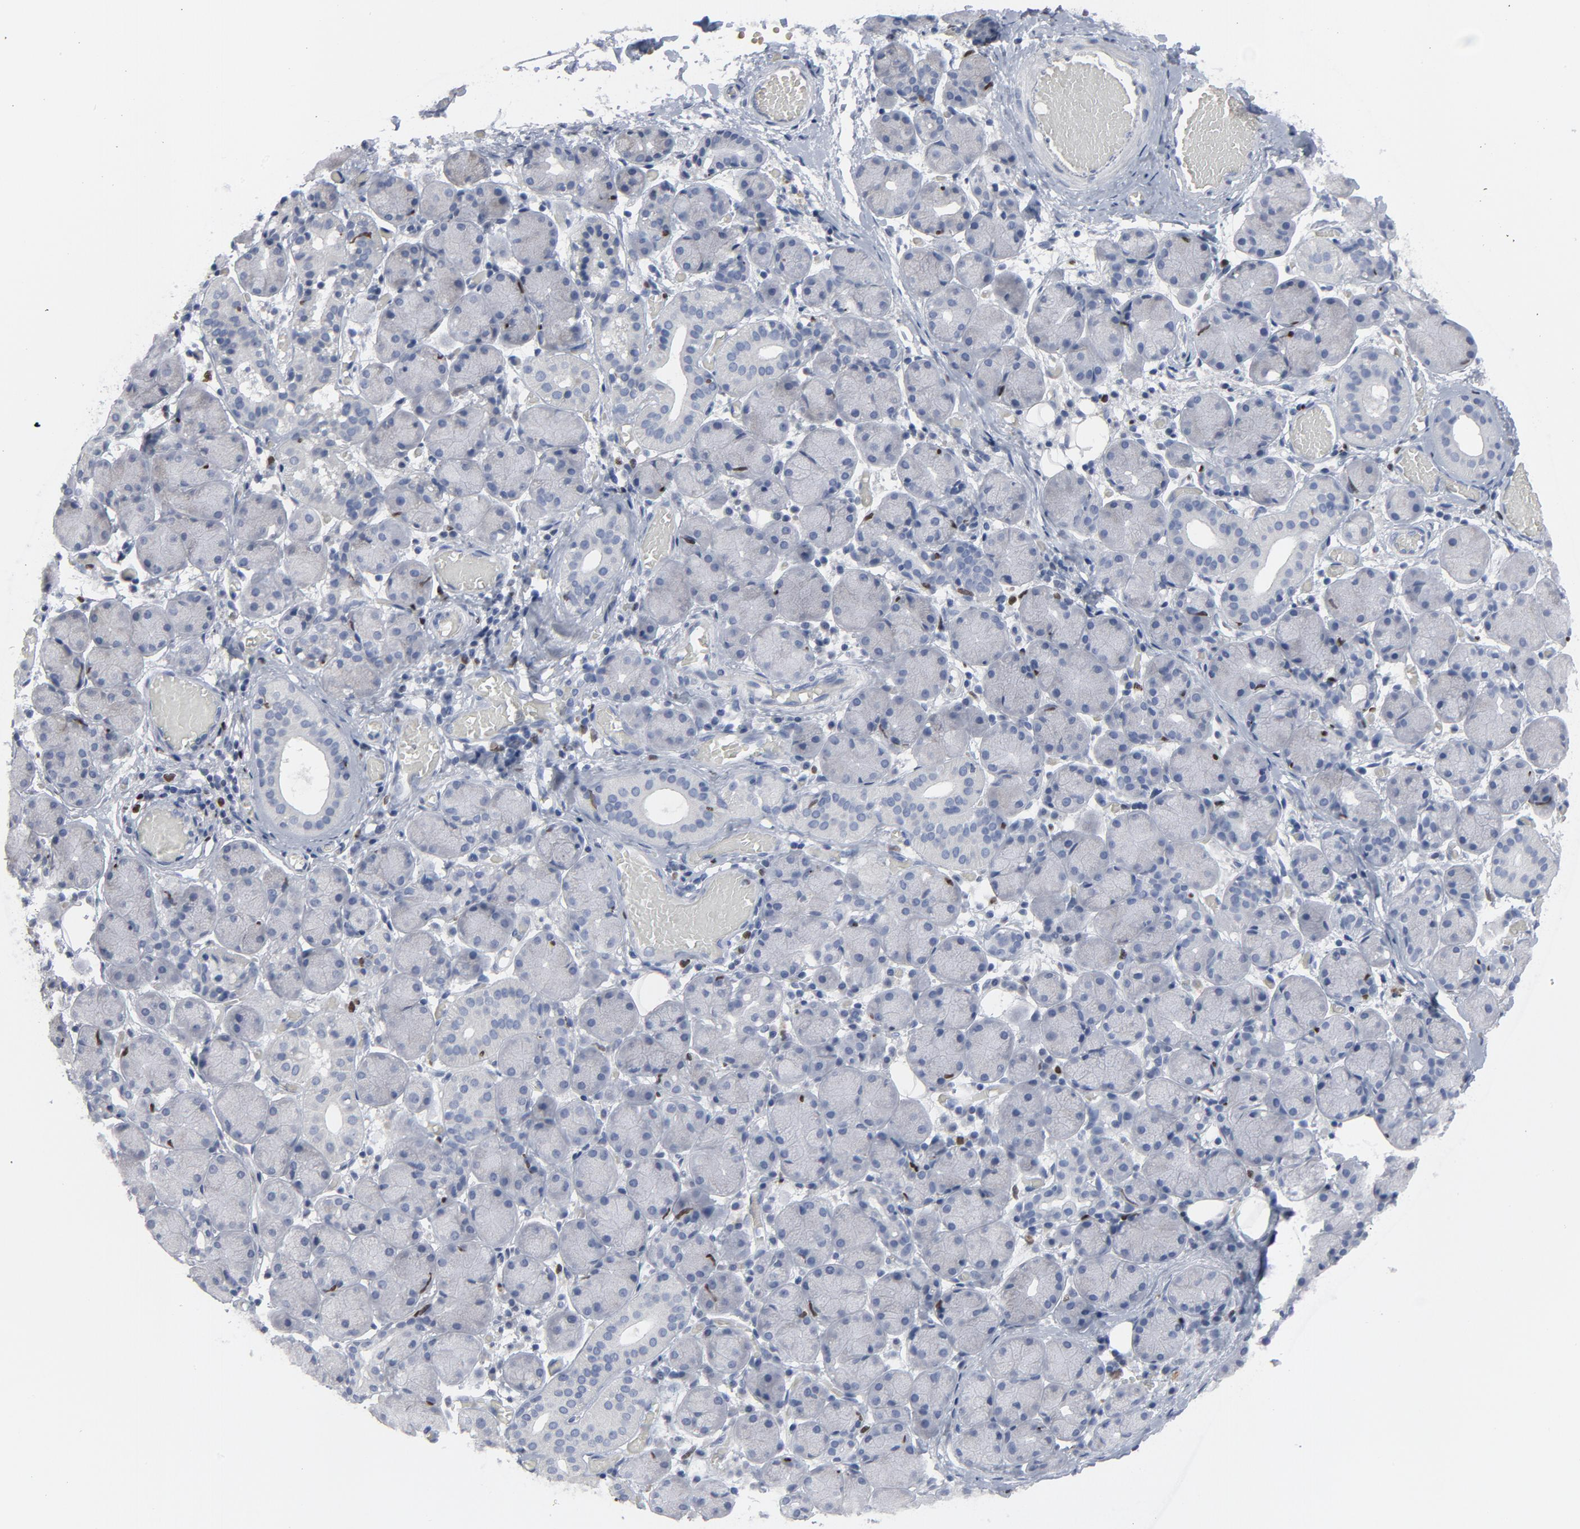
{"staining": {"intensity": "negative", "quantity": "none", "location": "none"}, "tissue": "salivary gland", "cell_type": "Glandular cells", "image_type": "normal", "snomed": [{"axis": "morphology", "description": "Normal tissue, NOS"}, {"axis": "topography", "description": "Salivary gland"}], "caption": "Glandular cells are negative for brown protein staining in benign salivary gland. (DAB immunohistochemistry with hematoxylin counter stain).", "gene": "SPI1", "patient": {"sex": "female", "age": 24}}